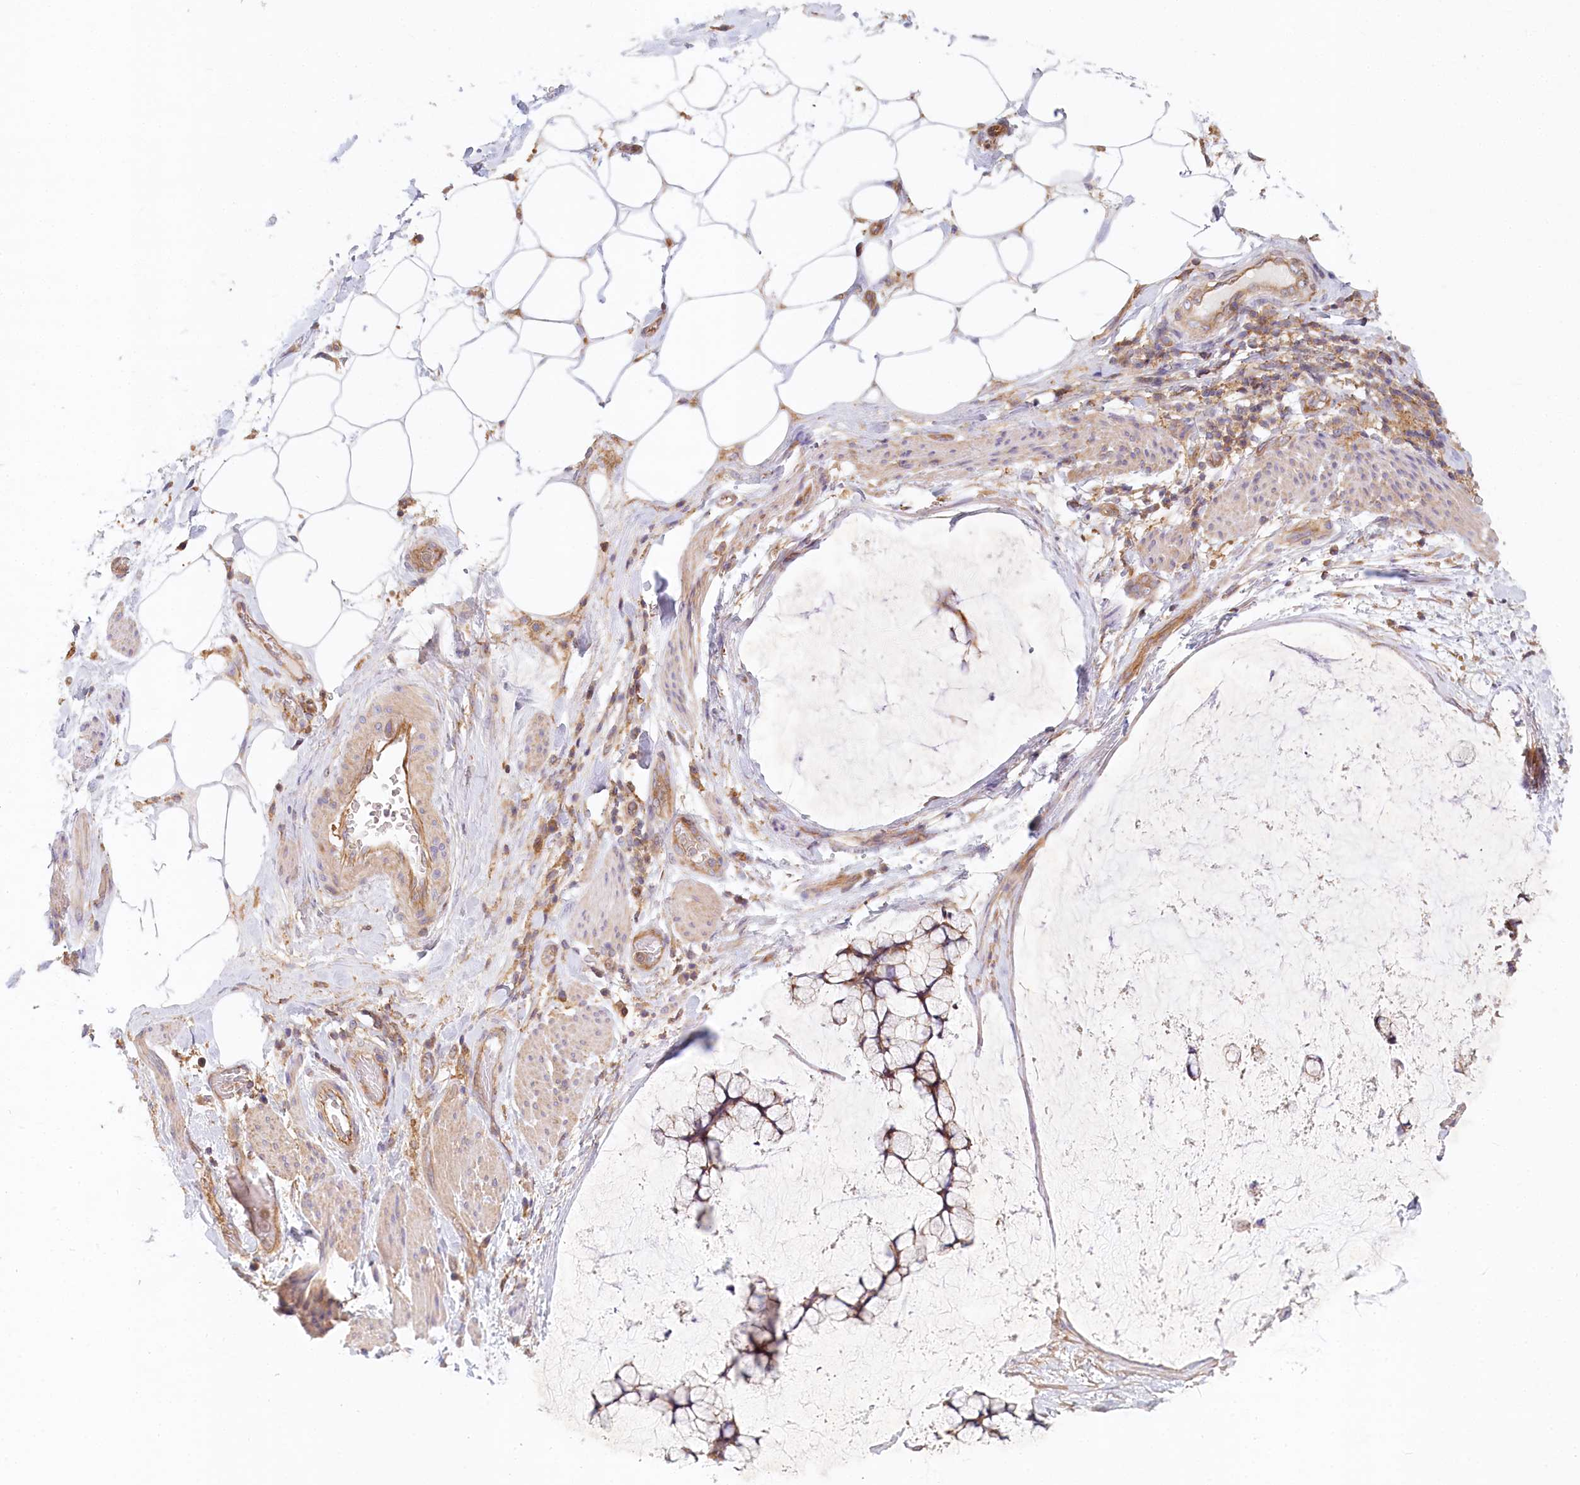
{"staining": {"intensity": "moderate", "quantity": ">75%", "location": "cytoplasmic/membranous"}, "tissue": "ovarian cancer", "cell_type": "Tumor cells", "image_type": "cancer", "snomed": [{"axis": "morphology", "description": "Cystadenocarcinoma, mucinous, NOS"}, {"axis": "topography", "description": "Ovary"}], "caption": "Ovarian mucinous cystadenocarcinoma tissue shows moderate cytoplasmic/membranous expression in approximately >75% of tumor cells, visualized by immunohistochemistry. The protein is stained brown, and the nuclei are stained in blue (DAB IHC with brightfield microscopy, high magnification).", "gene": "UMPS", "patient": {"sex": "female", "age": 42}}